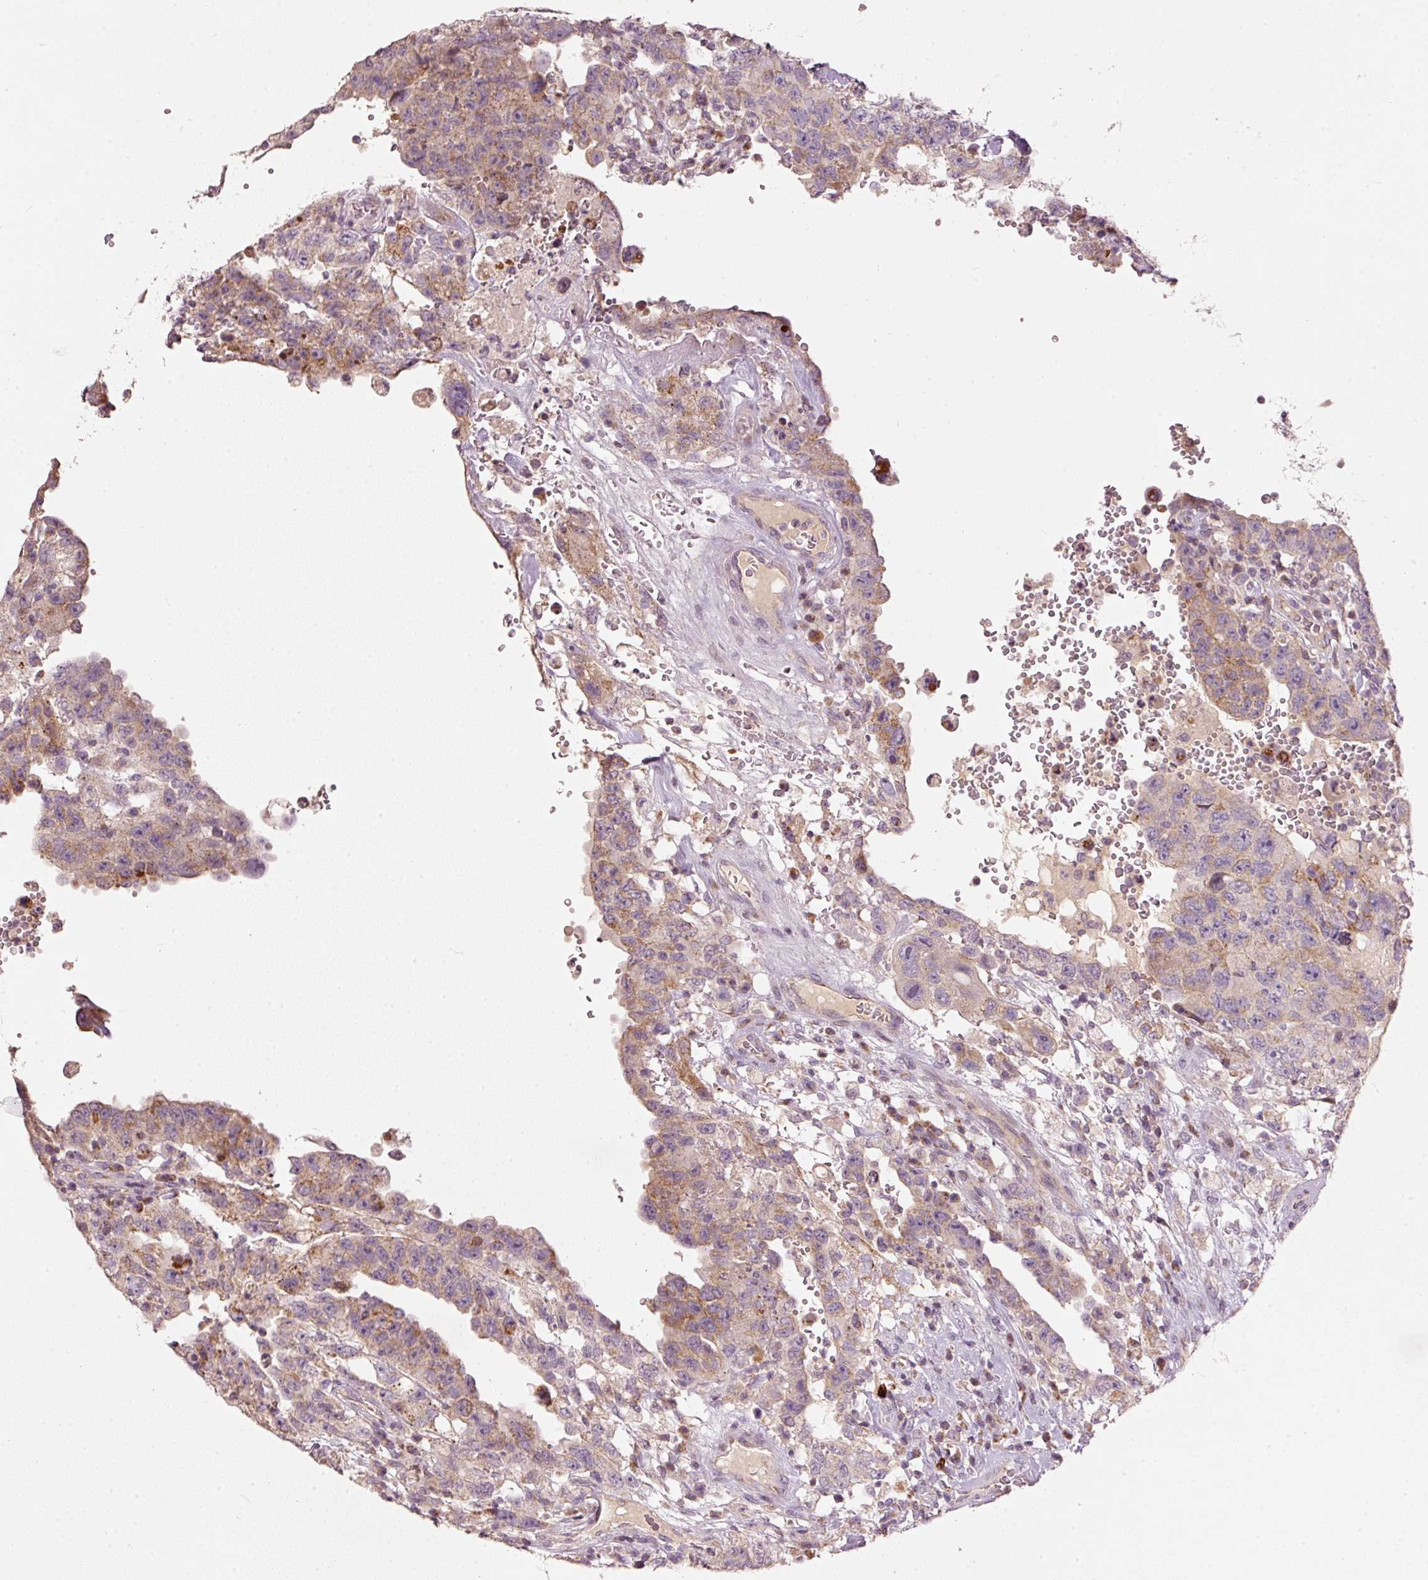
{"staining": {"intensity": "moderate", "quantity": "<25%", "location": "cytoplasmic/membranous"}, "tissue": "testis cancer", "cell_type": "Tumor cells", "image_type": "cancer", "snomed": [{"axis": "morphology", "description": "Carcinoma, Embryonal, NOS"}, {"axis": "topography", "description": "Testis"}], "caption": "Immunohistochemistry (IHC) (DAB (3,3'-diaminobenzidine)) staining of human testis cancer (embryonal carcinoma) exhibits moderate cytoplasmic/membranous protein staining in approximately <25% of tumor cells.", "gene": "TOB2", "patient": {"sex": "male", "age": 26}}